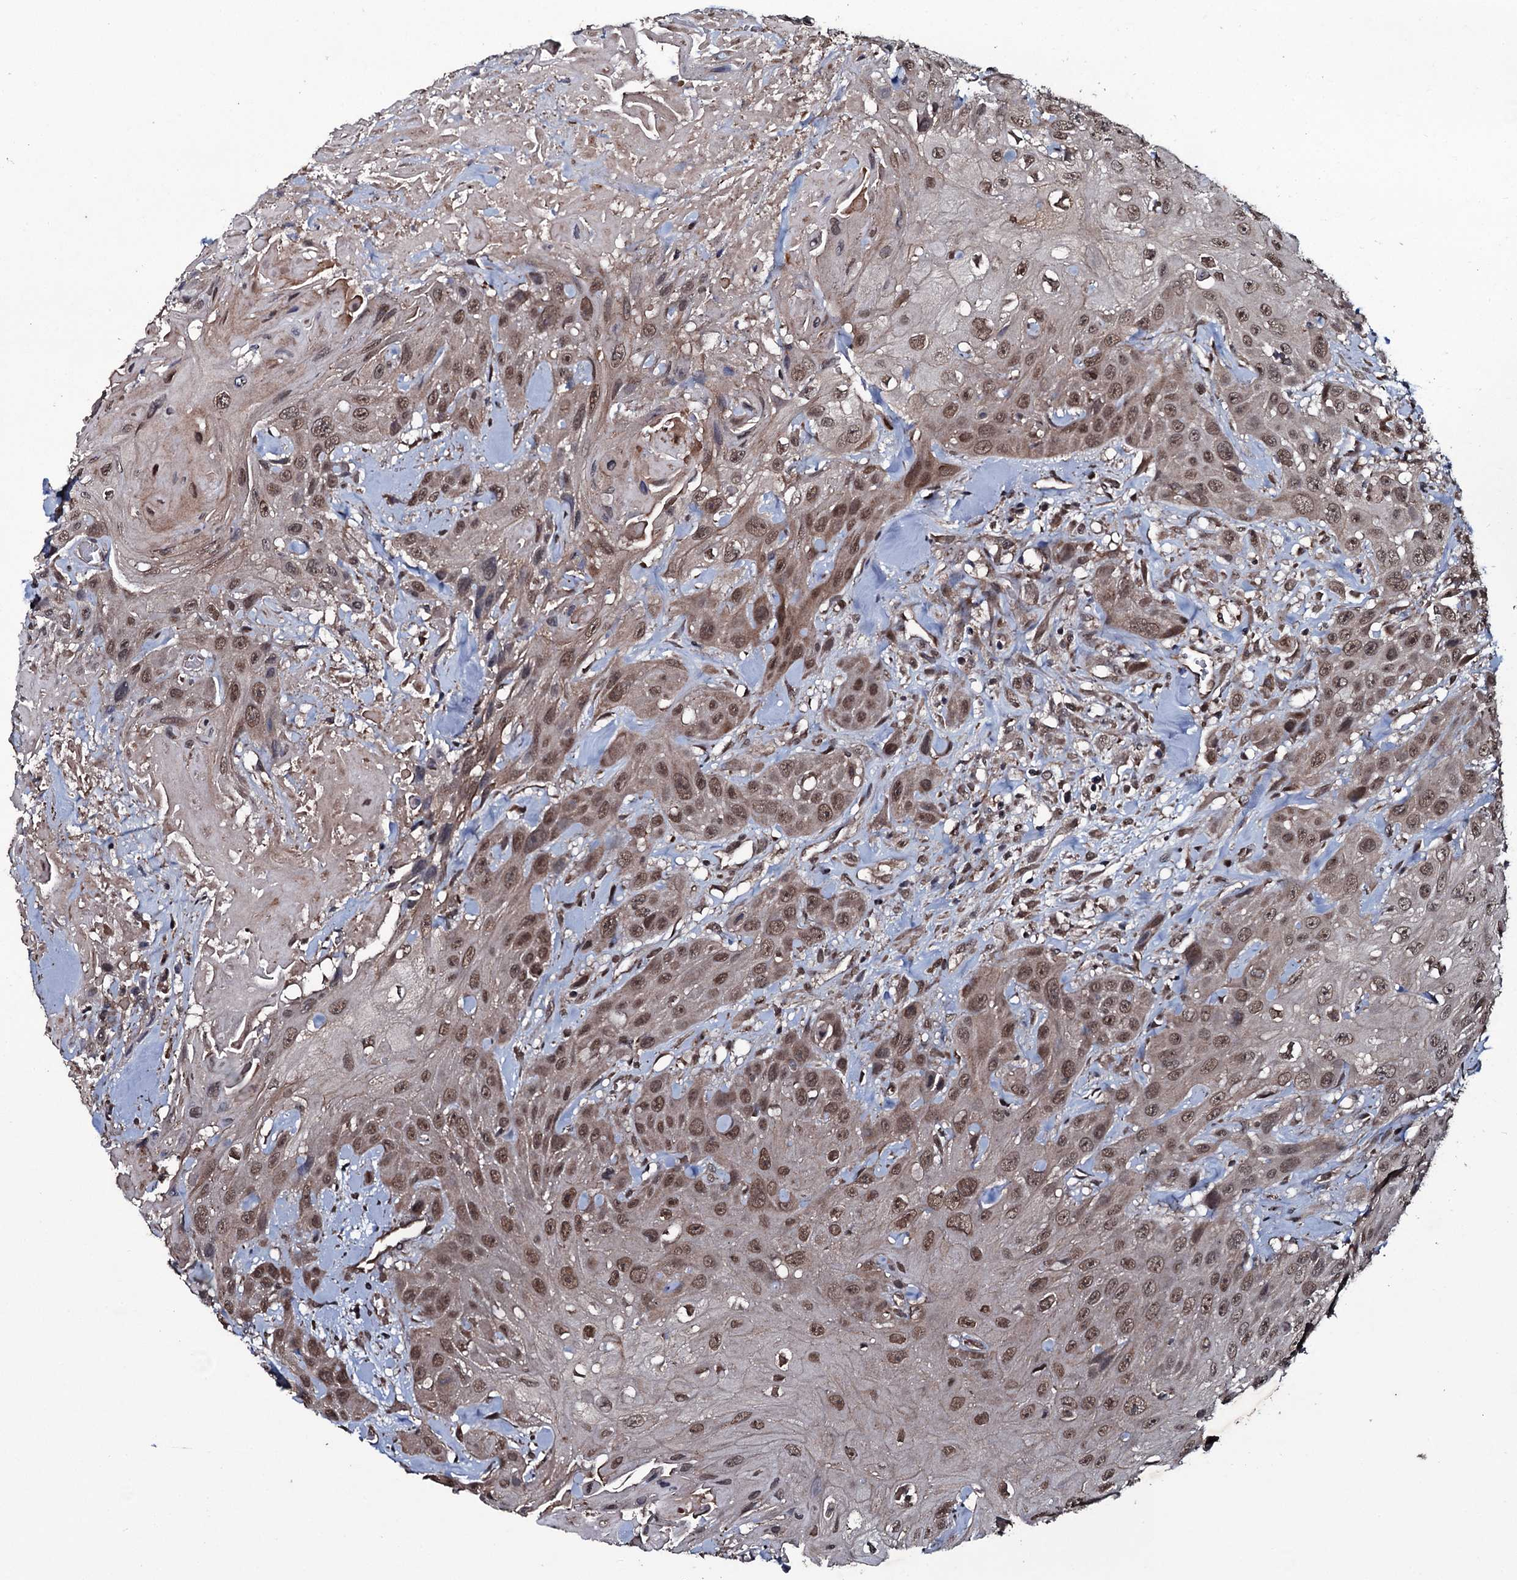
{"staining": {"intensity": "moderate", "quantity": ">75%", "location": "cytoplasmic/membranous,nuclear"}, "tissue": "head and neck cancer", "cell_type": "Tumor cells", "image_type": "cancer", "snomed": [{"axis": "morphology", "description": "Squamous cell carcinoma, NOS"}, {"axis": "topography", "description": "Head-Neck"}], "caption": "Immunohistochemical staining of head and neck cancer (squamous cell carcinoma) shows medium levels of moderate cytoplasmic/membranous and nuclear protein positivity in approximately >75% of tumor cells.", "gene": "MRPS31", "patient": {"sex": "male", "age": 81}}